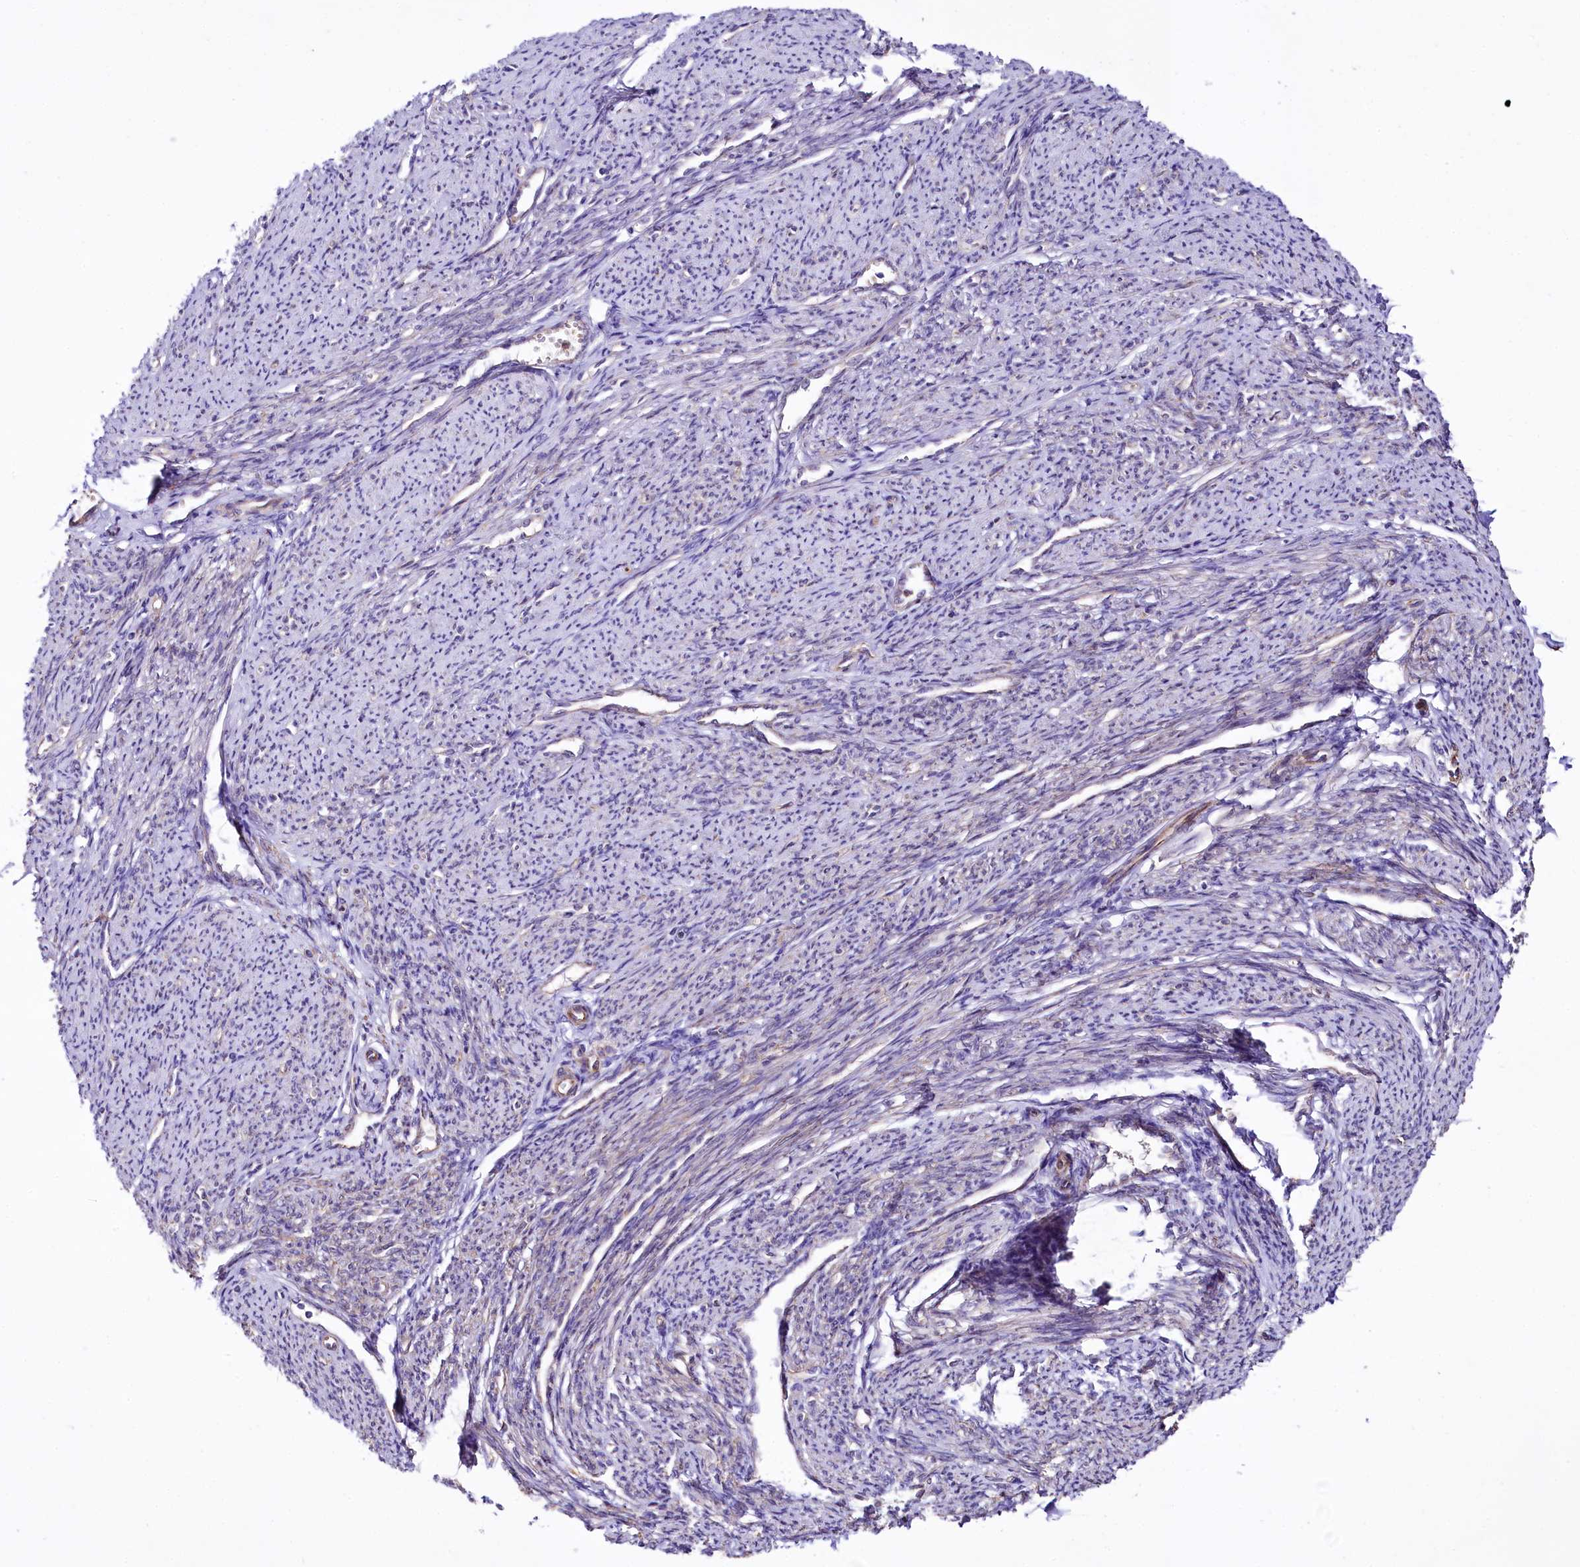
{"staining": {"intensity": "moderate", "quantity": "25%-75%", "location": "cytoplasmic/membranous"}, "tissue": "smooth muscle", "cell_type": "Smooth muscle cells", "image_type": "normal", "snomed": [{"axis": "morphology", "description": "Normal tissue, NOS"}, {"axis": "topography", "description": "Smooth muscle"}, {"axis": "topography", "description": "Uterus"}], "caption": "Smooth muscle stained with DAB immunohistochemistry (IHC) shows medium levels of moderate cytoplasmic/membranous positivity in about 25%-75% of smooth muscle cells.", "gene": "TTC12", "patient": {"sex": "female", "age": 59}}